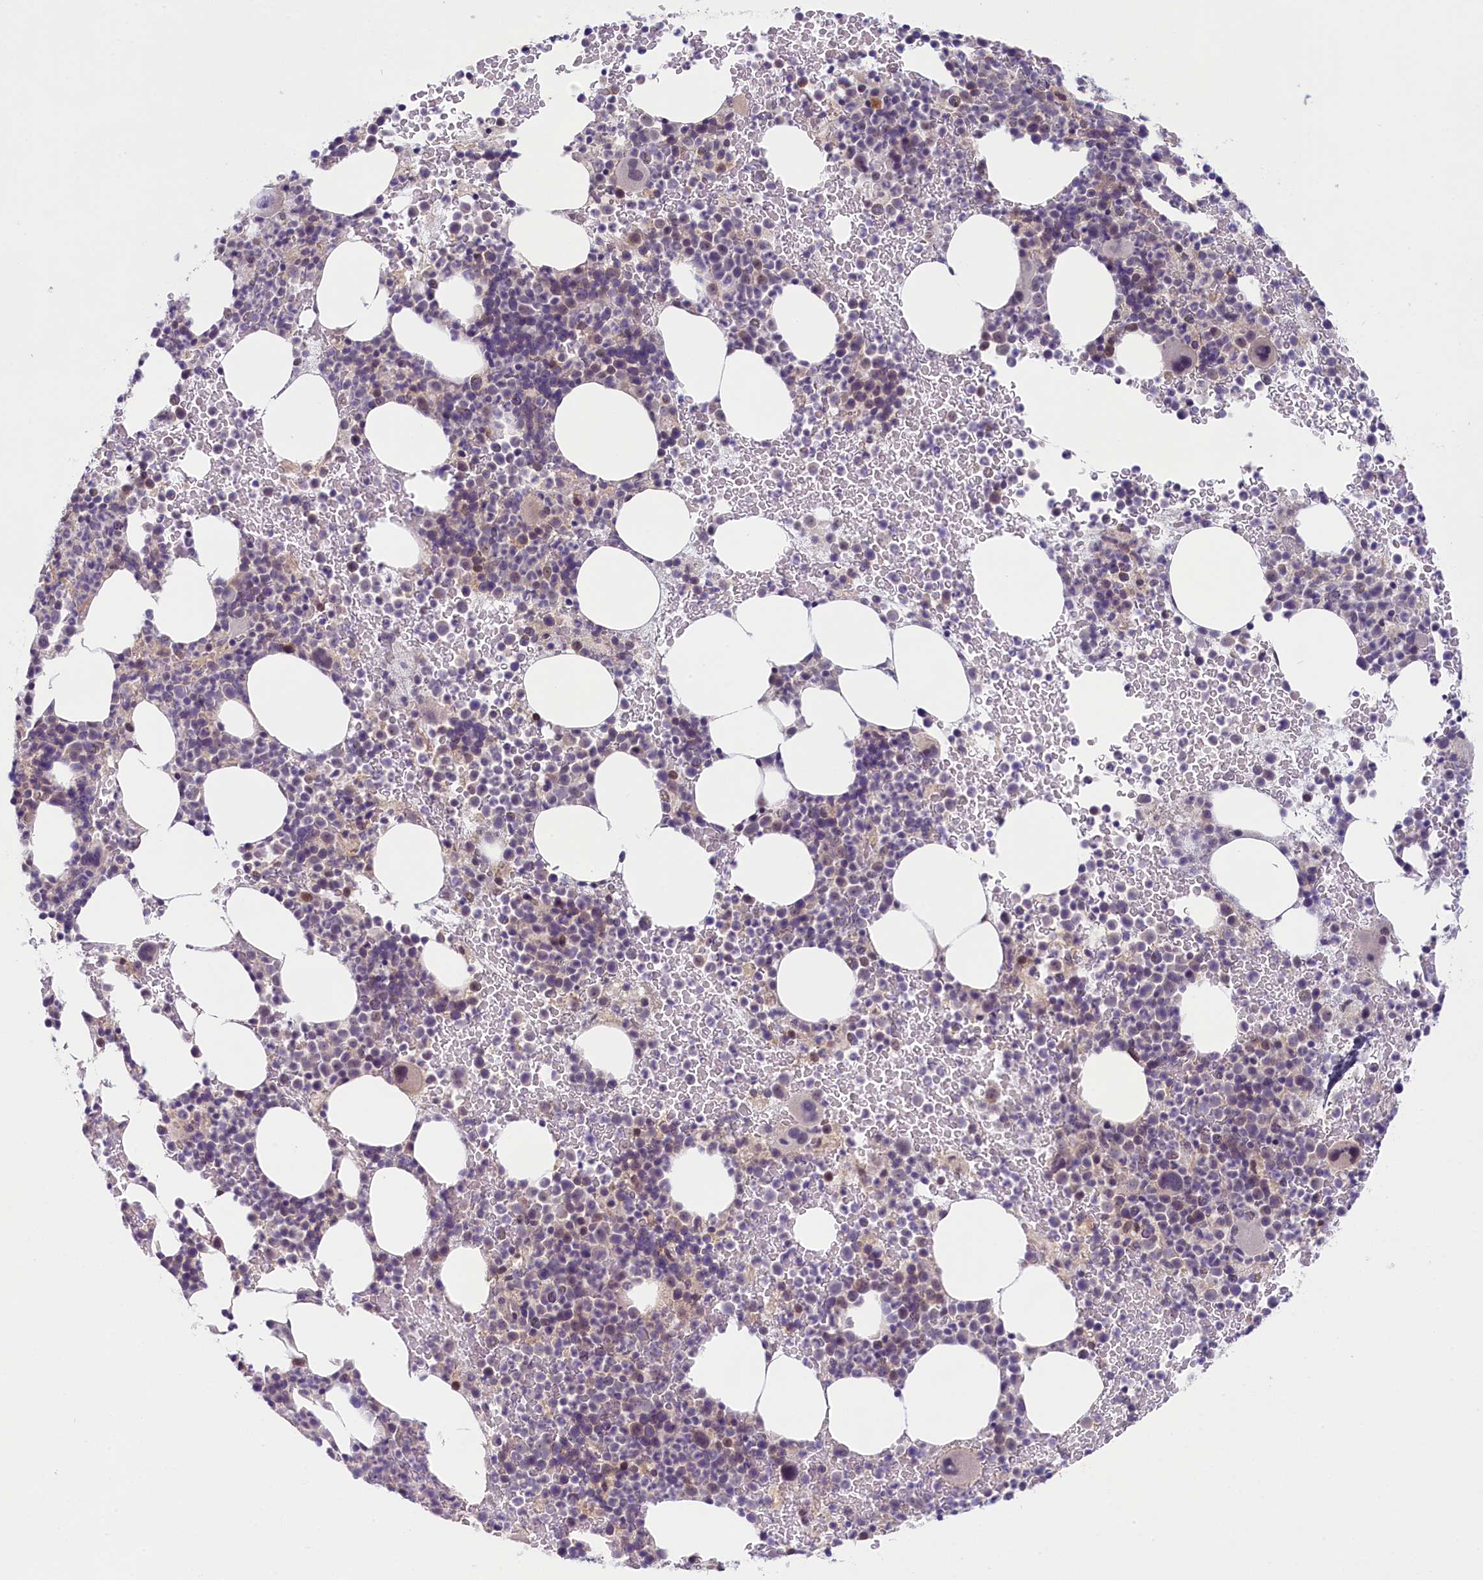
{"staining": {"intensity": "weak", "quantity": "25%-75%", "location": "nuclear"}, "tissue": "bone marrow", "cell_type": "Hematopoietic cells", "image_type": "normal", "snomed": [{"axis": "morphology", "description": "Normal tissue, NOS"}, {"axis": "topography", "description": "Bone marrow"}], "caption": "A low amount of weak nuclear staining is appreciated in approximately 25%-75% of hematopoietic cells in normal bone marrow.", "gene": "CRAMP1", "patient": {"sex": "female", "age": 82}}